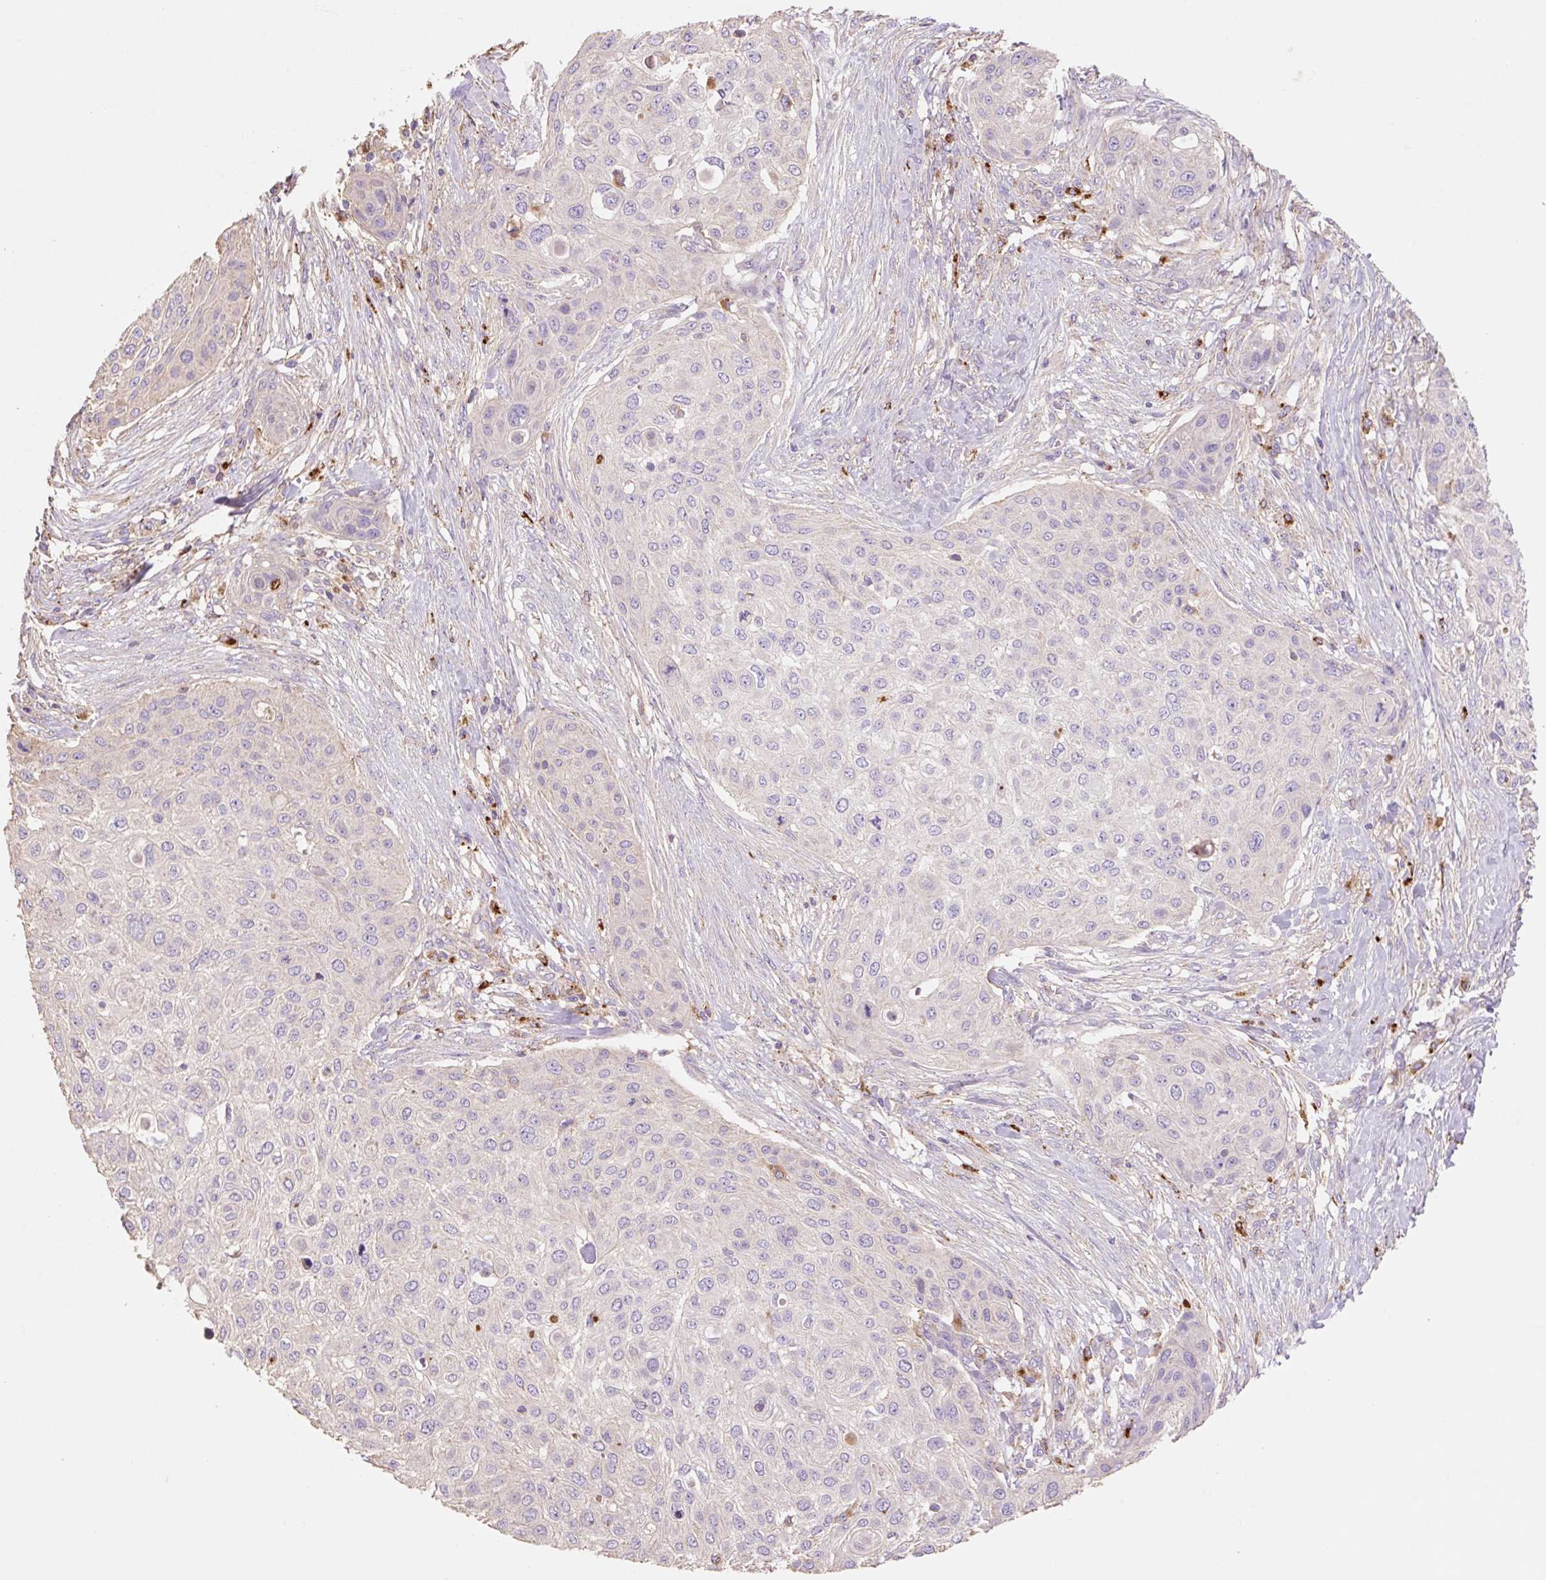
{"staining": {"intensity": "negative", "quantity": "none", "location": "none"}, "tissue": "skin cancer", "cell_type": "Tumor cells", "image_type": "cancer", "snomed": [{"axis": "morphology", "description": "Squamous cell carcinoma, NOS"}, {"axis": "topography", "description": "Skin"}], "caption": "High power microscopy micrograph of an immunohistochemistry (IHC) micrograph of skin squamous cell carcinoma, revealing no significant expression in tumor cells.", "gene": "HEXA", "patient": {"sex": "female", "age": 87}}